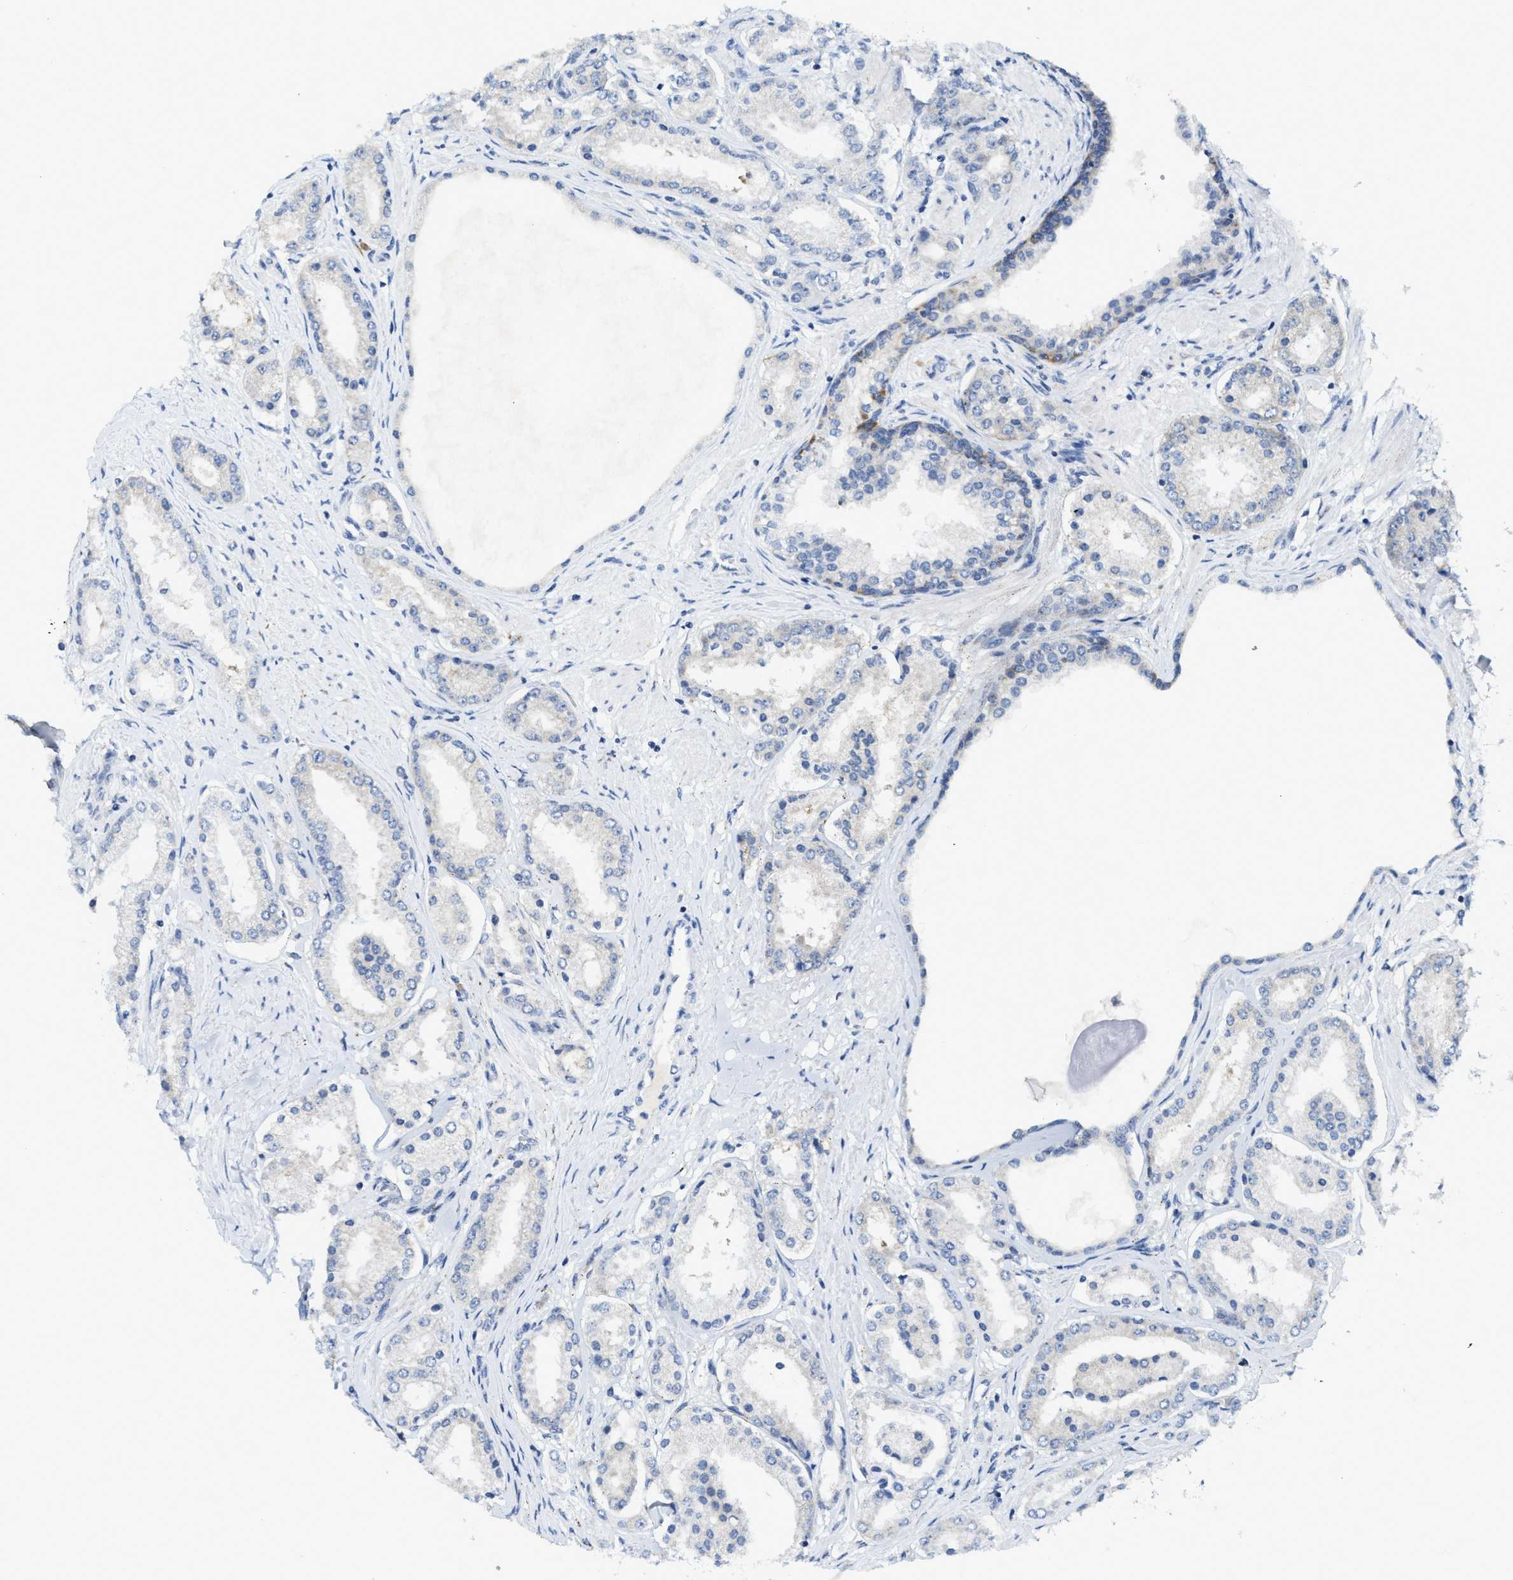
{"staining": {"intensity": "negative", "quantity": "none", "location": "none"}, "tissue": "prostate cancer", "cell_type": "Tumor cells", "image_type": "cancer", "snomed": [{"axis": "morphology", "description": "Adenocarcinoma, Low grade"}, {"axis": "topography", "description": "Prostate"}], "caption": "The IHC image has no significant positivity in tumor cells of prostate cancer tissue.", "gene": "GATD3", "patient": {"sex": "male", "age": 63}}